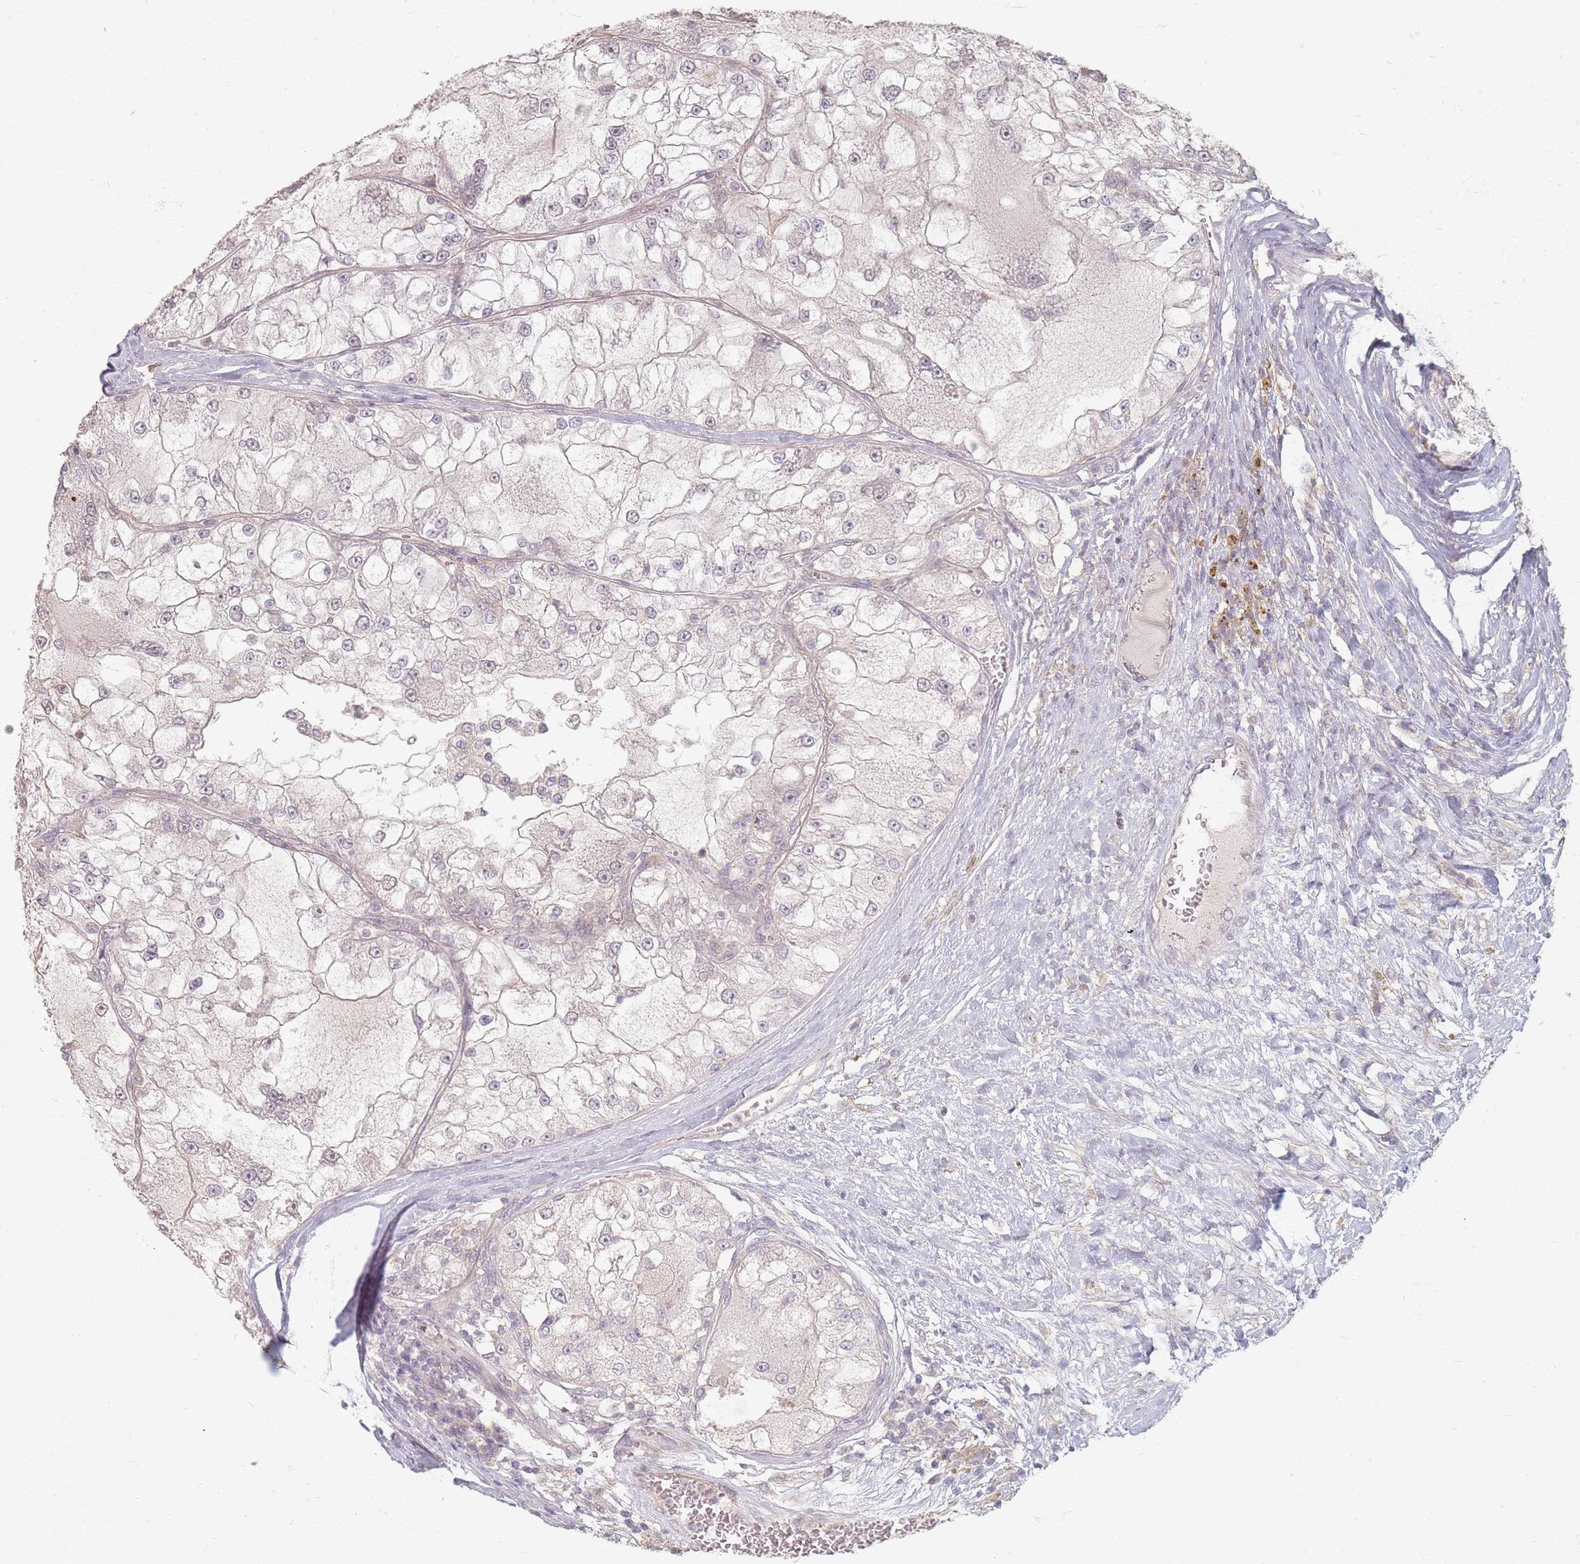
{"staining": {"intensity": "negative", "quantity": "none", "location": "none"}, "tissue": "renal cancer", "cell_type": "Tumor cells", "image_type": "cancer", "snomed": [{"axis": "morphology", "description": "Adenocarcinoma, NOS"}, {"axis": "topography", "description": "Kidney"}], "caption": "The histopathology image demonstrates no significant expression in tumor cells of adenocarcinoma (renal).", "gene": "RFTN1", "patient": {"sex": "female", "age": 72}}